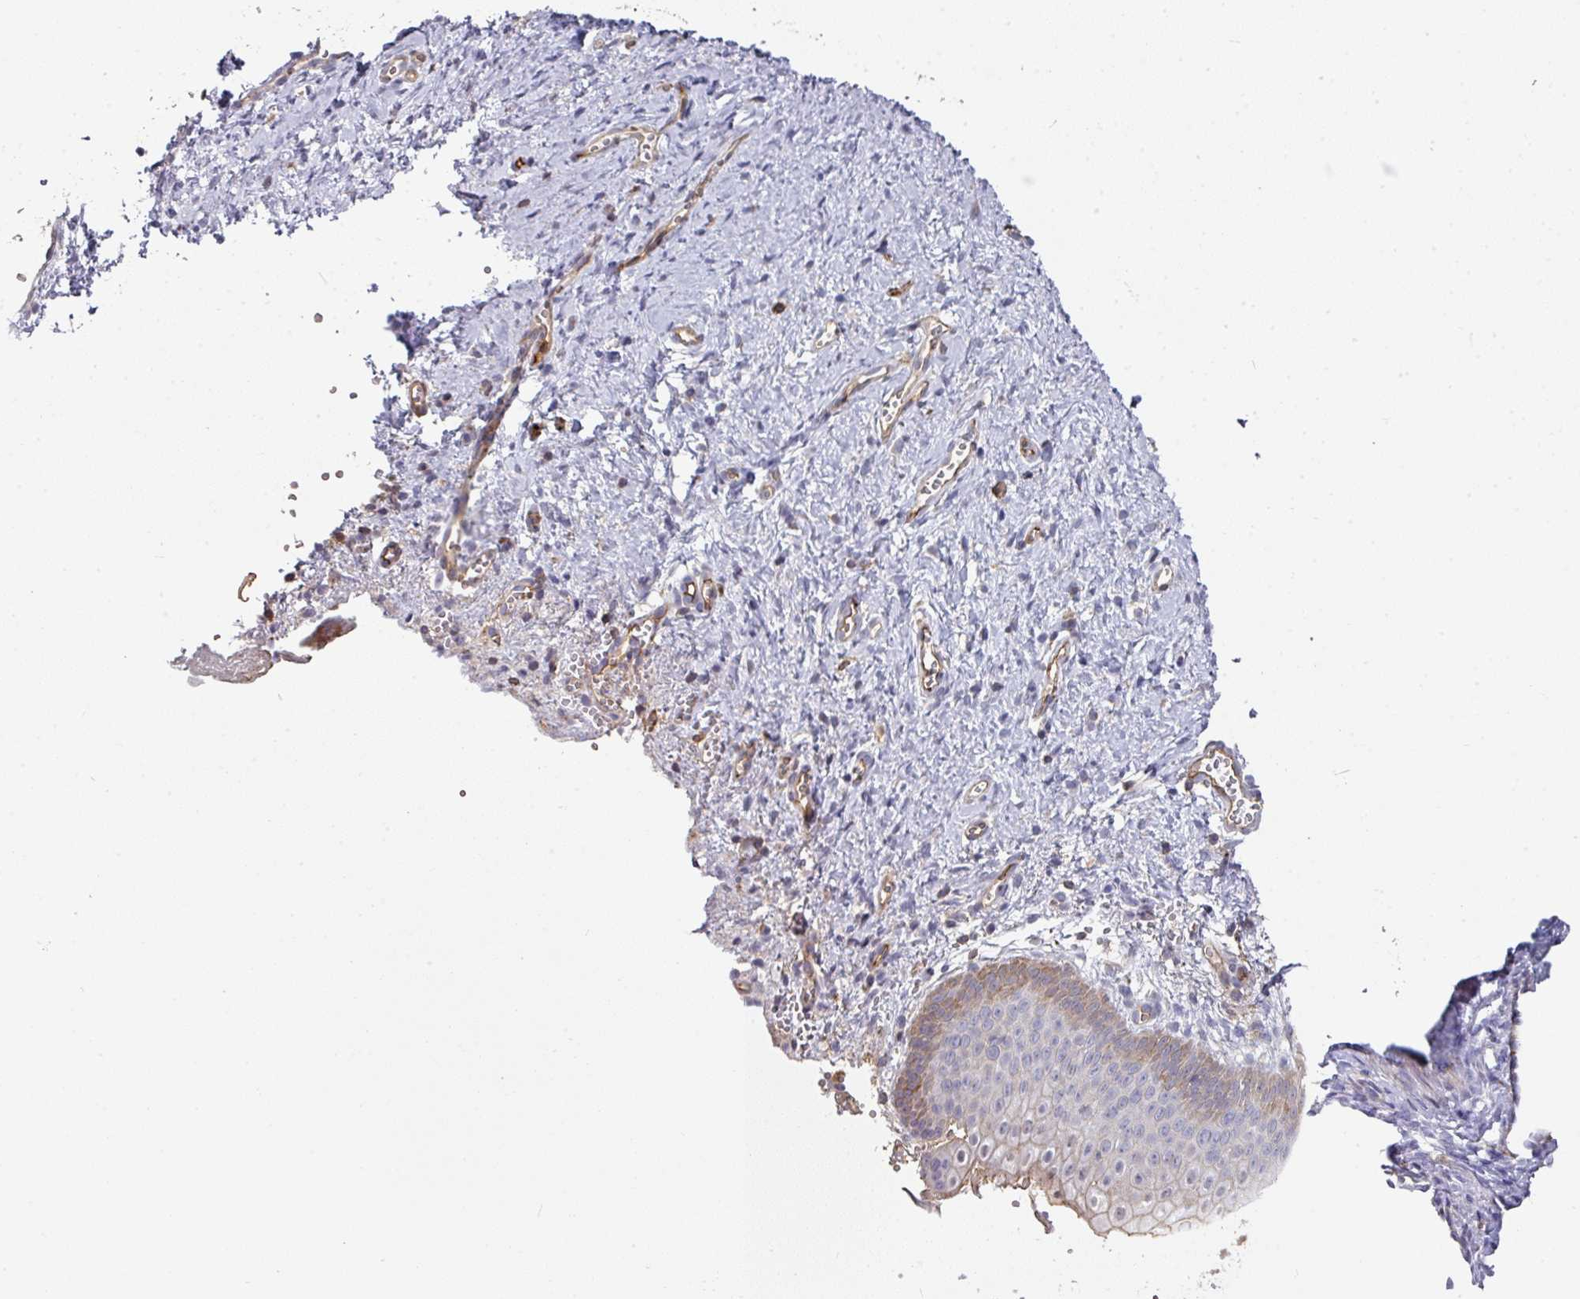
{"staining": {"intensity": "weak", "quantity": "<25%", "location": "cytoplasmic/membranous"}, "tissue": "vagina", "cell_type": "Squamous epithelial cells", "image_type": "normal", "snomed": [{"axis": "morphology", "description": "Normal tissue, NOS"}, {"axis": "topography", "description": "Vagina"}], "caption": "There is no significant staining in squamous epithelial cells of vagina. (DAB (3,3'-diaminobenzidine) immunohistochemistry with hematoxylin counter stain).", "gene": "BEND5", "patient": {"sex": "female", "age": 56}}